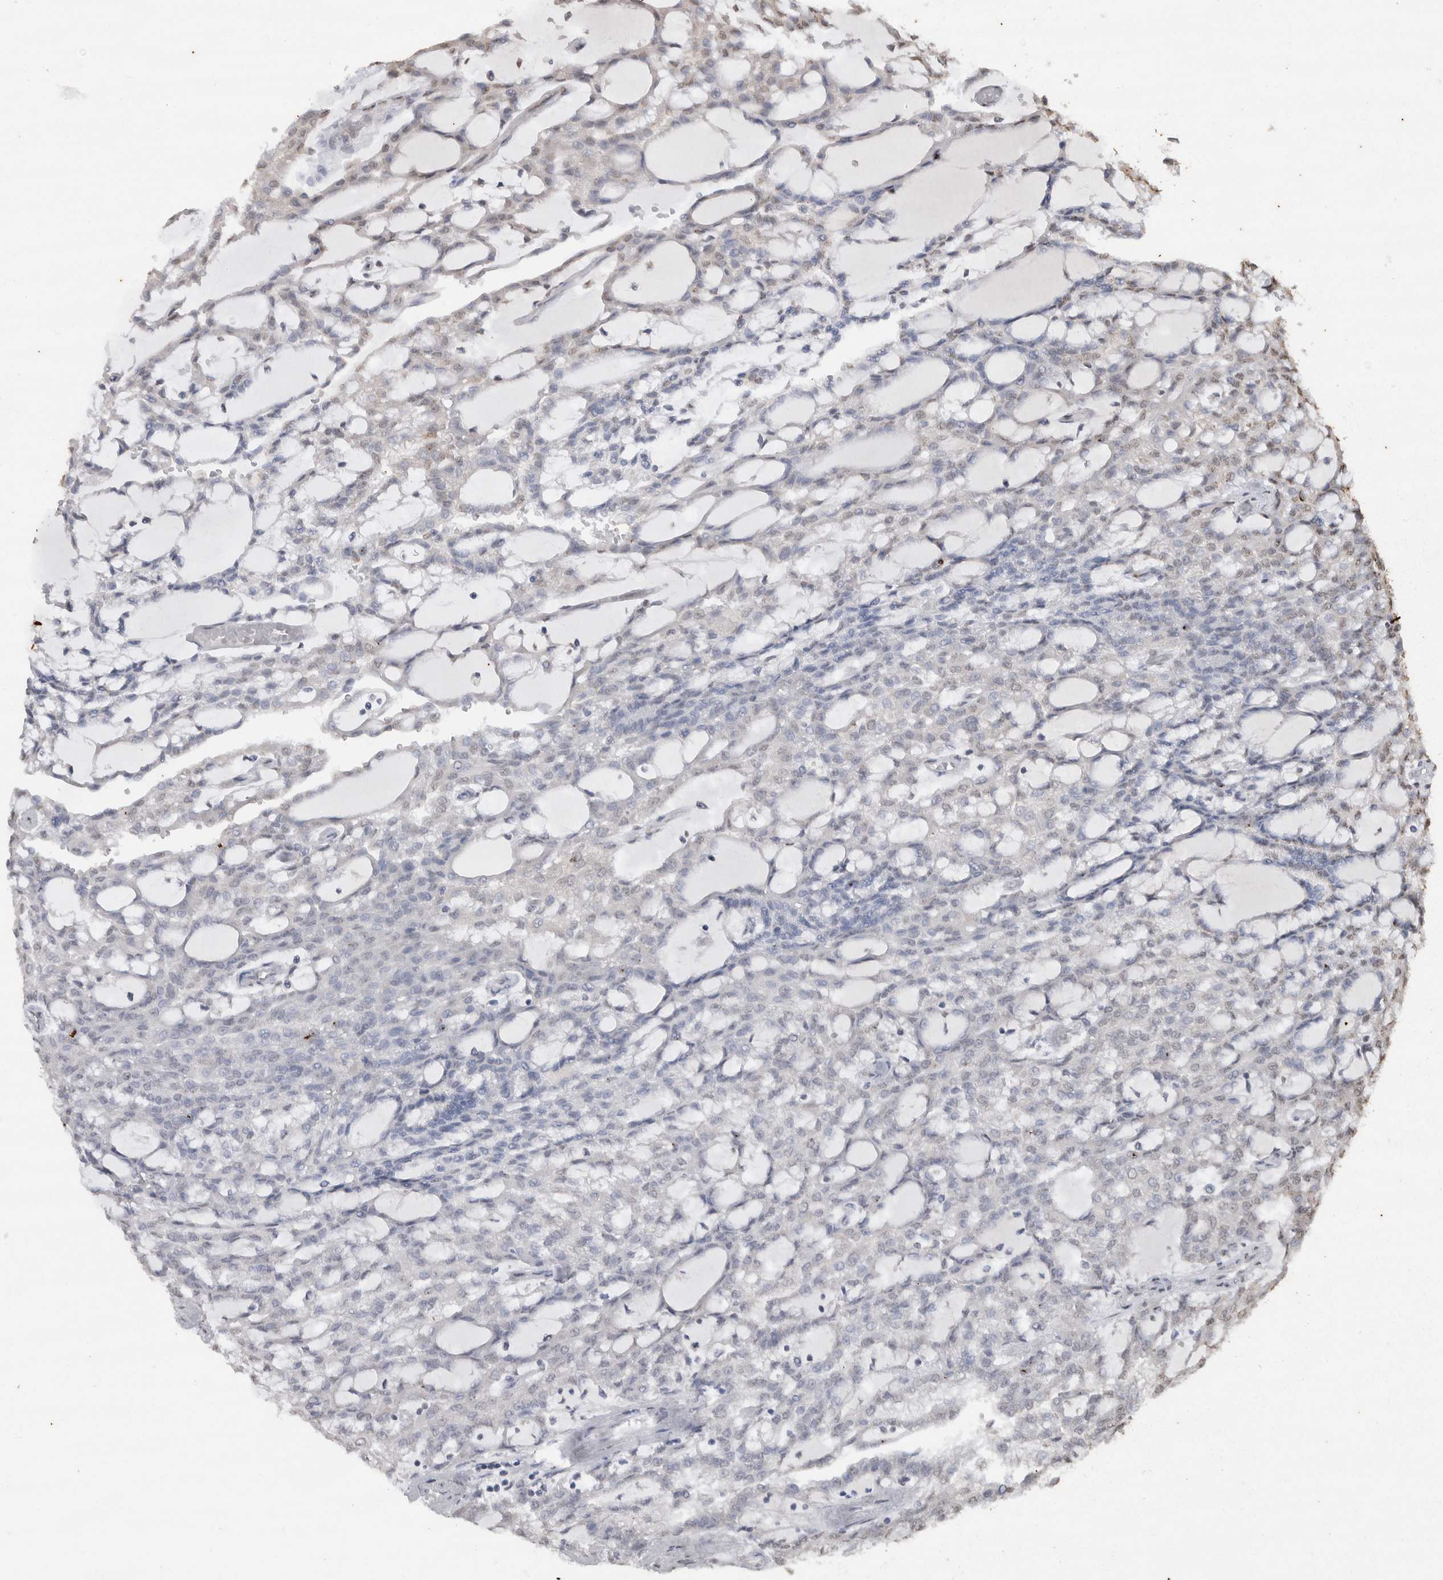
{"staining": {"intensity": "negative", "quantity": "none", "location": "none"}, "tissue": "renal cancer", "cell_type": "Tumor cells", "image_type": "cancer", "snomed": [{"axis": "morphology", "description": "Adenocarcinoma, NOS"}, {"axis": "topography", "description": "Kidney"}], "caption": "This image is of renal adenocarcinoma stained with immunohistochemistry (IHC) to label a protein in brown with the nuclei are counter-stained blue. There is no positivity in tumor cells.", "gene": "CRELD2", "patient": {"sex": "male", "age": 63}}